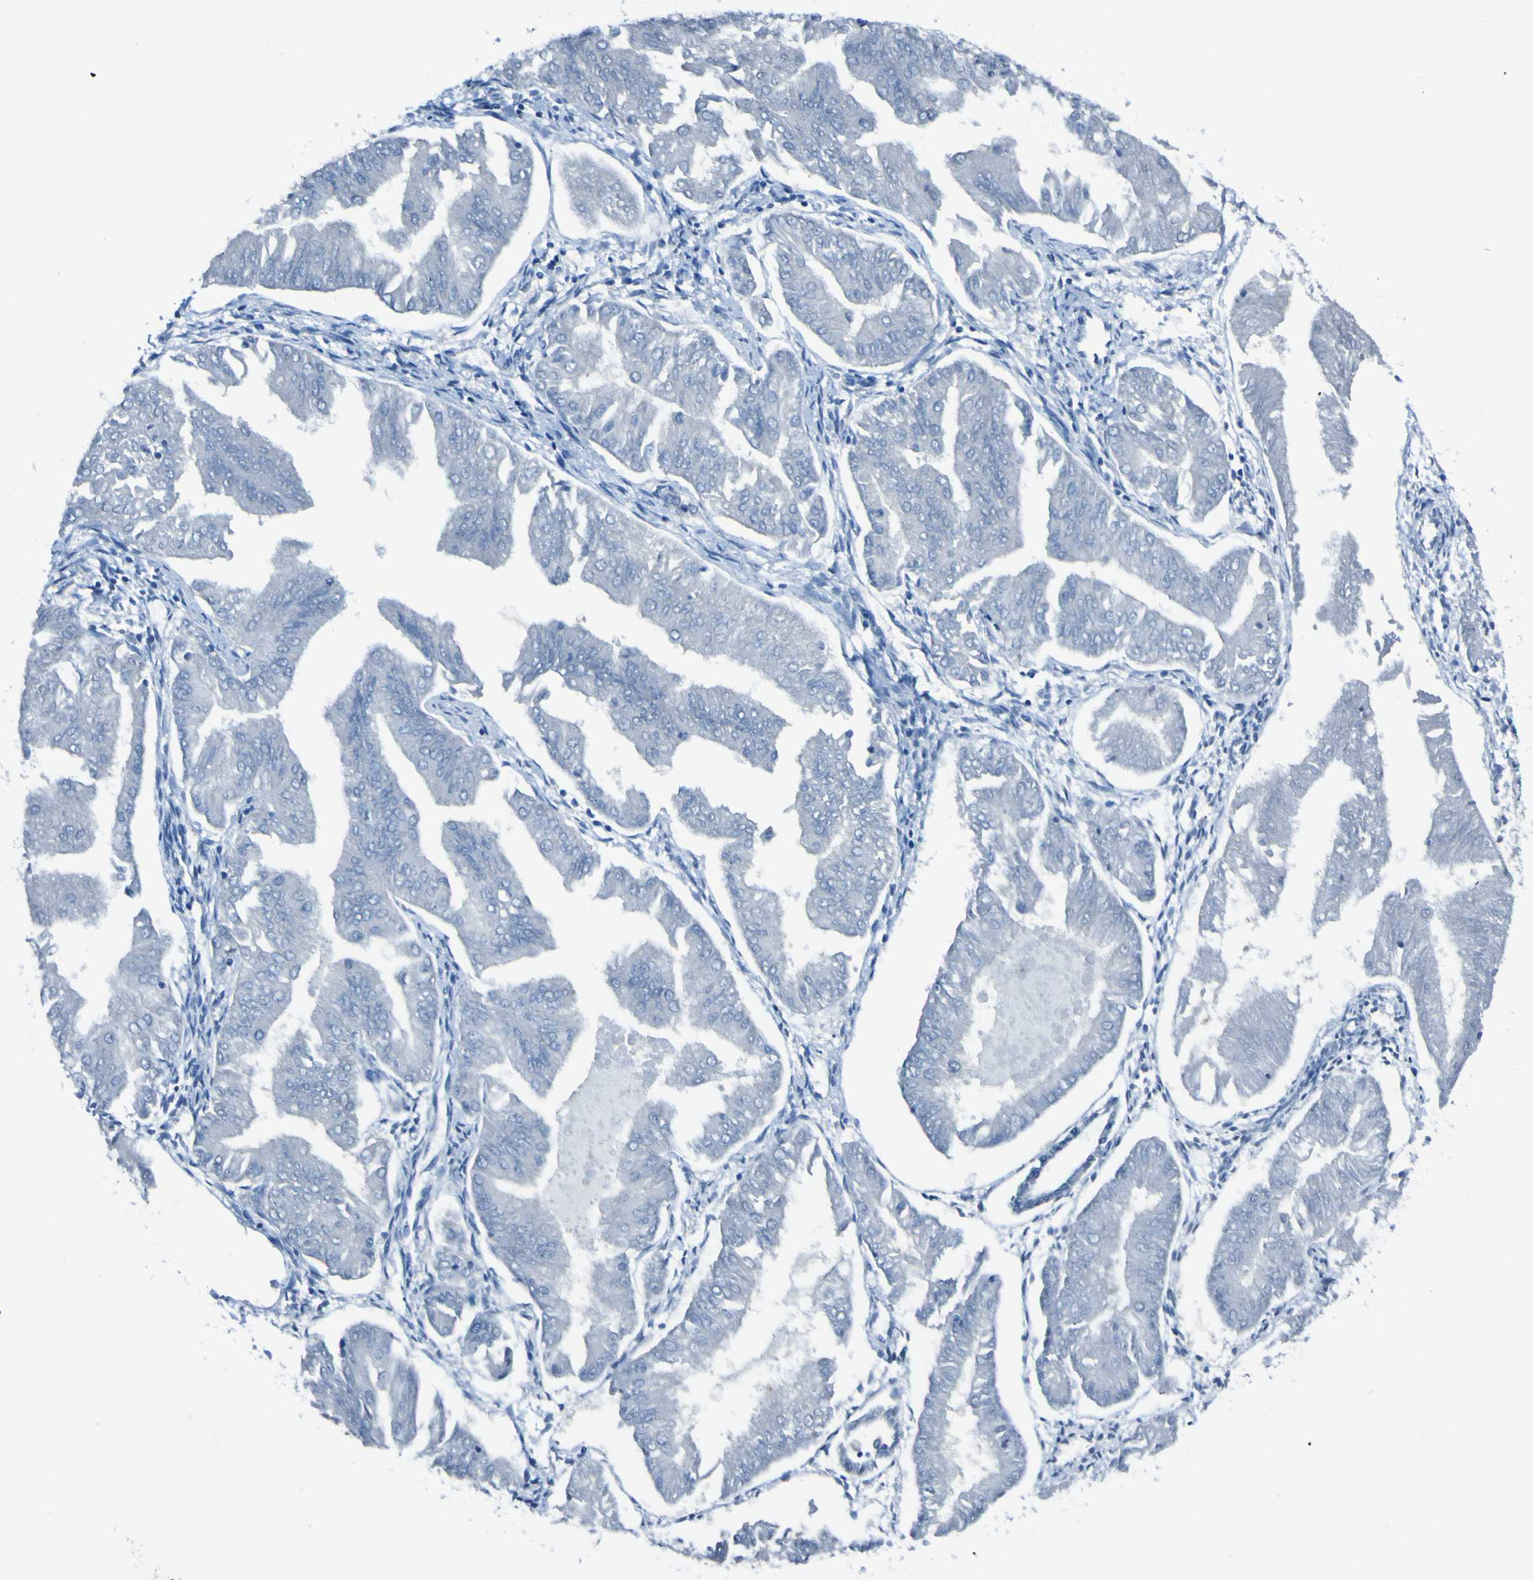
{"staining": {"intensity": "negative", "quantity": "none", "location": "none"}, "tissue": "endometrial cancer", "cell_type": "Tumor cells", "image_type": "cancer", "snomed": [{"axis": "morphology", "description": "Adenocarcinoma, NOS"}, {"axis": "topography", "description": "Endometrium"}], "caption": "Tumor cells show no significant protein expression in endometrial cancer (adenocarcinoma).", "gene": "PHKG1", "patient": {"sex": "female", "age": 53}}